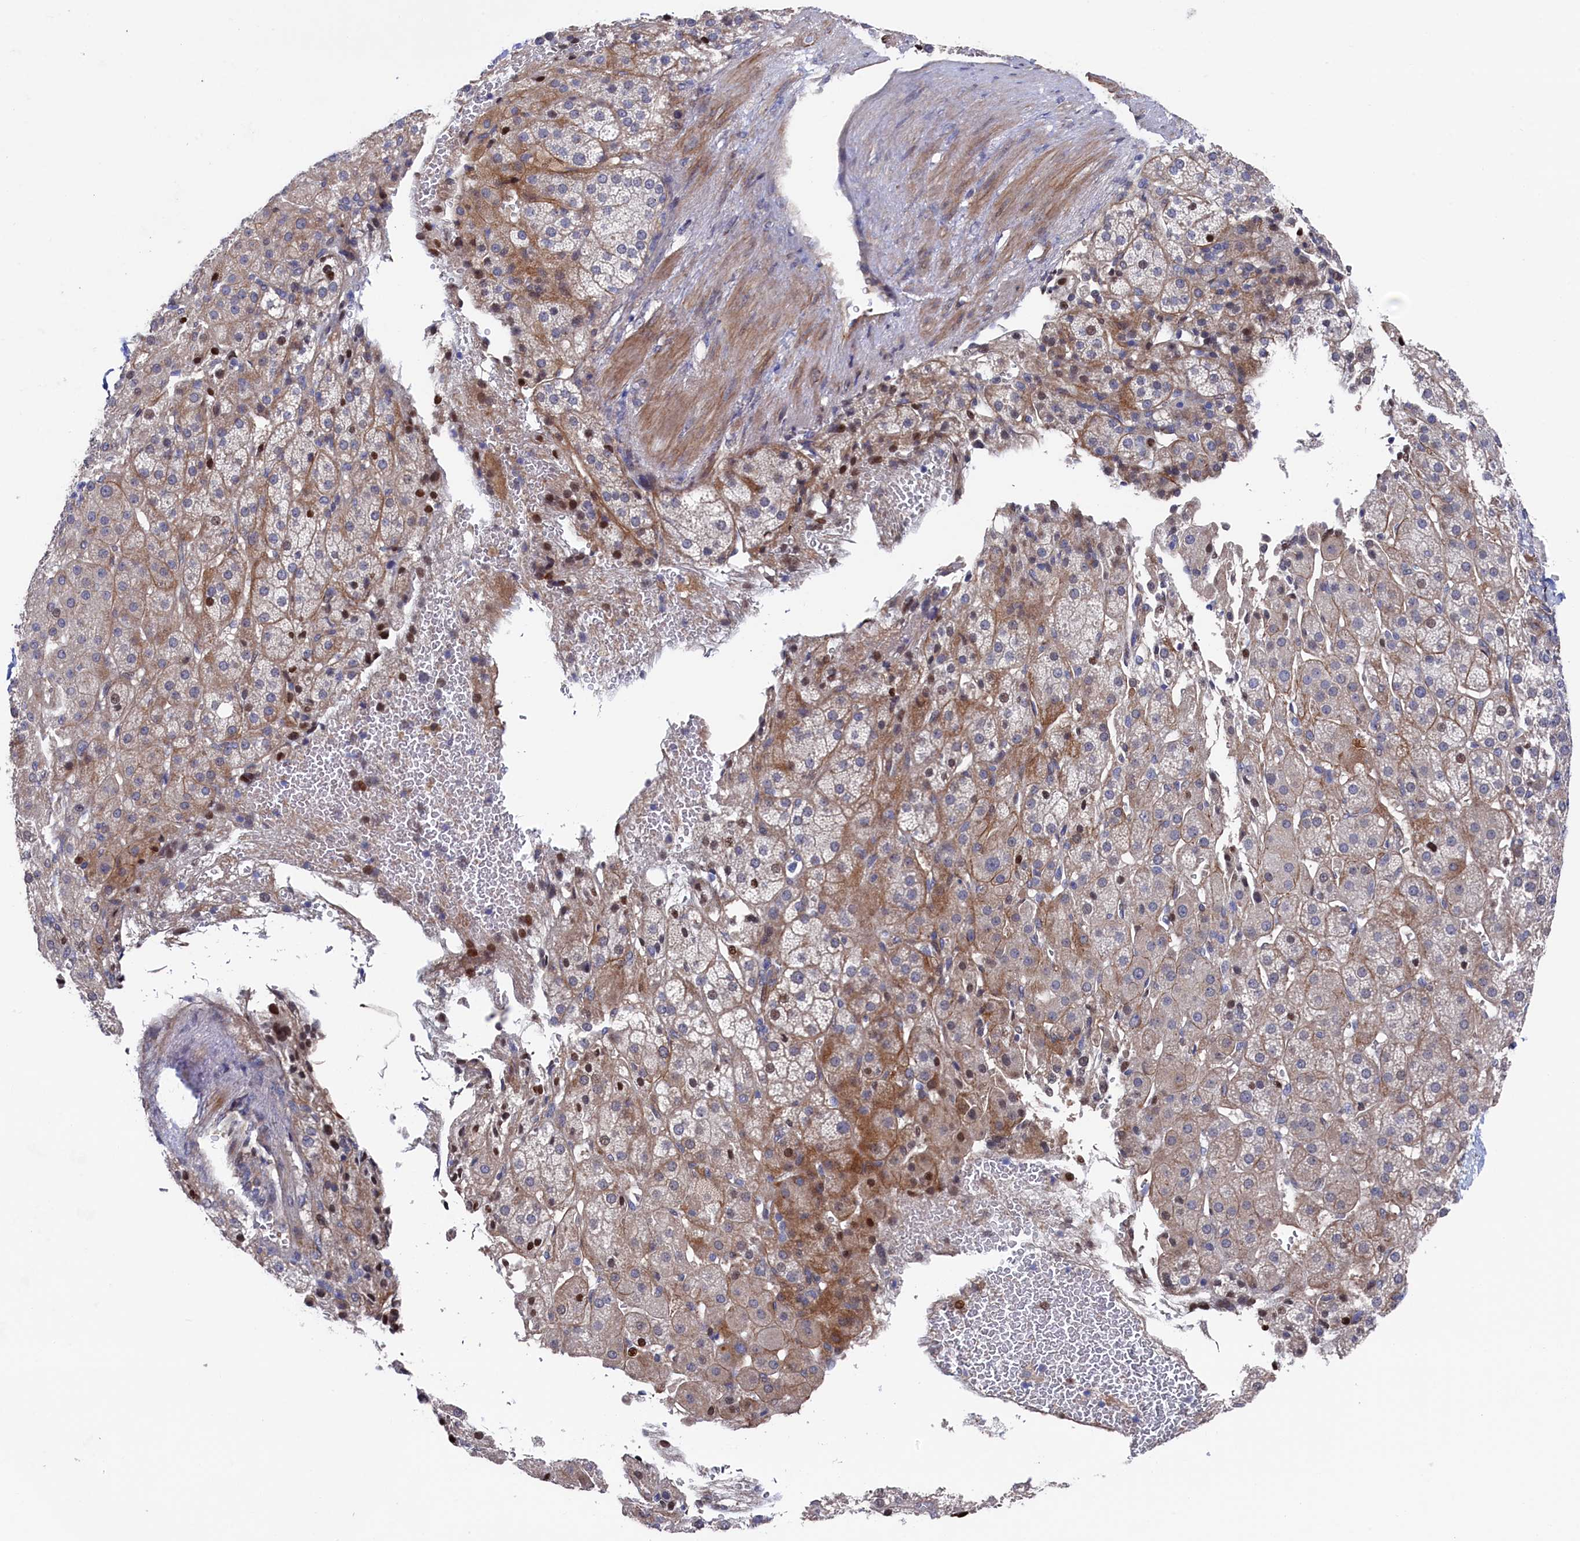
{"staining": {"intensity": "moderate", "quantity": "<25%", "location": "cytoplasmic/membranous,nuclear"}, "tissue": "adrenal gland", "cell_type": "Glandular cells", "image_type": "normal", "snomed": [{"axis": "morphology", "description": "Normal tissue, NOS"}, {"axis": "topography", "description": "Adrenal gland"}], "caption": "Moderate cytoplasmic/membranous,nuclear positivity is identified in about <25% of glandular cells in normal adrenal gland. Nuclei are stained in blue.", "gene": "ZNF891", "patient": {"sex": "female", "age": 57}}